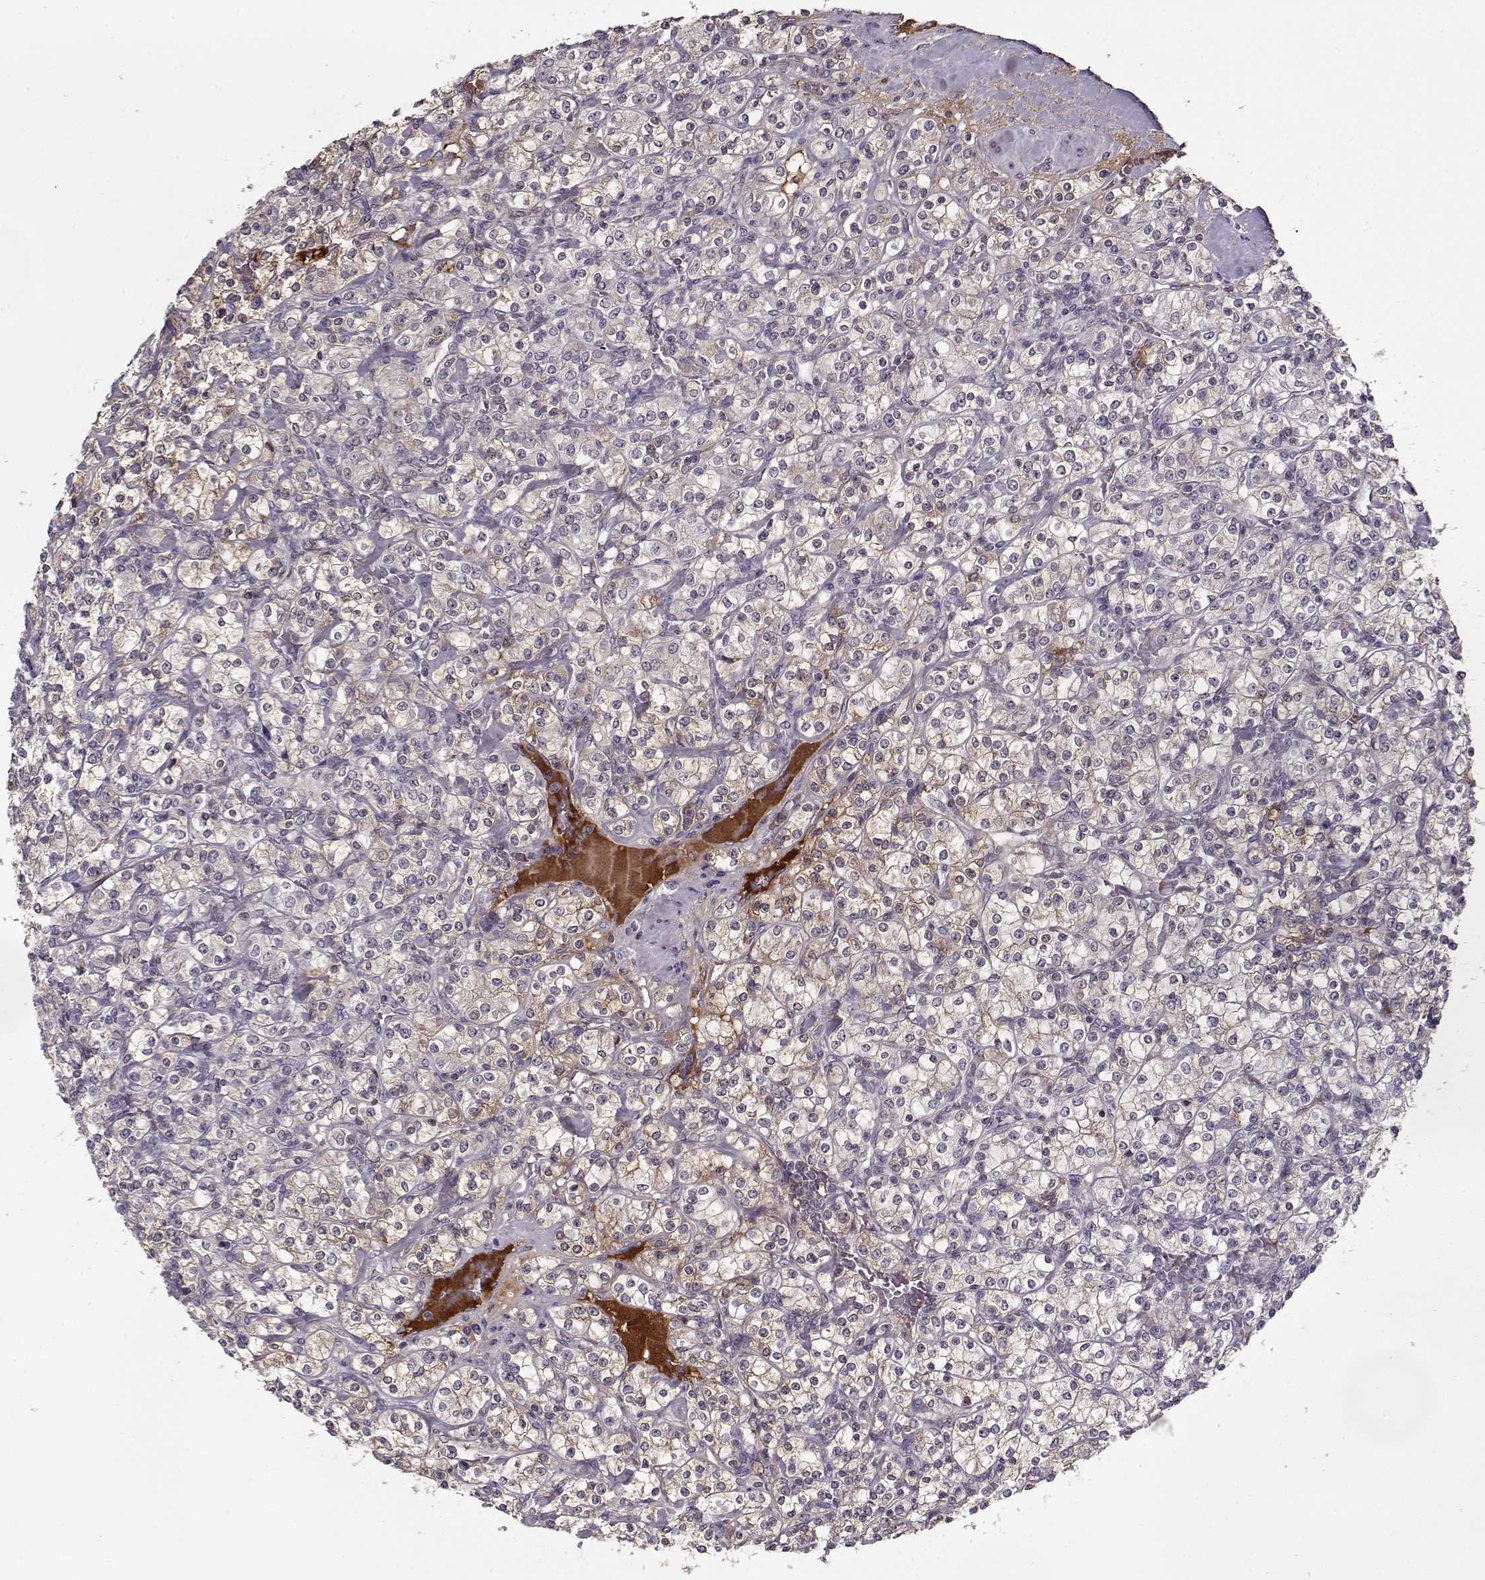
{"staining": {"intensity": "negative", "quantity": "none", "location": "none"}, "tissue": "renal cancer", "cell_type": "Tumor cells", "image_type": "cancer", "snomed": [{"axis": "morphology", "description": "Adenocarcinoma, NOS"}, {"axis": "topography", "description": "Kidney"}], "caption": "The histopathology image exhibits no staining of tumor cells in renal cancer (adenocarcinoma).", "gene": "AFM", "patient": {"sex": "male", "age": 77}}